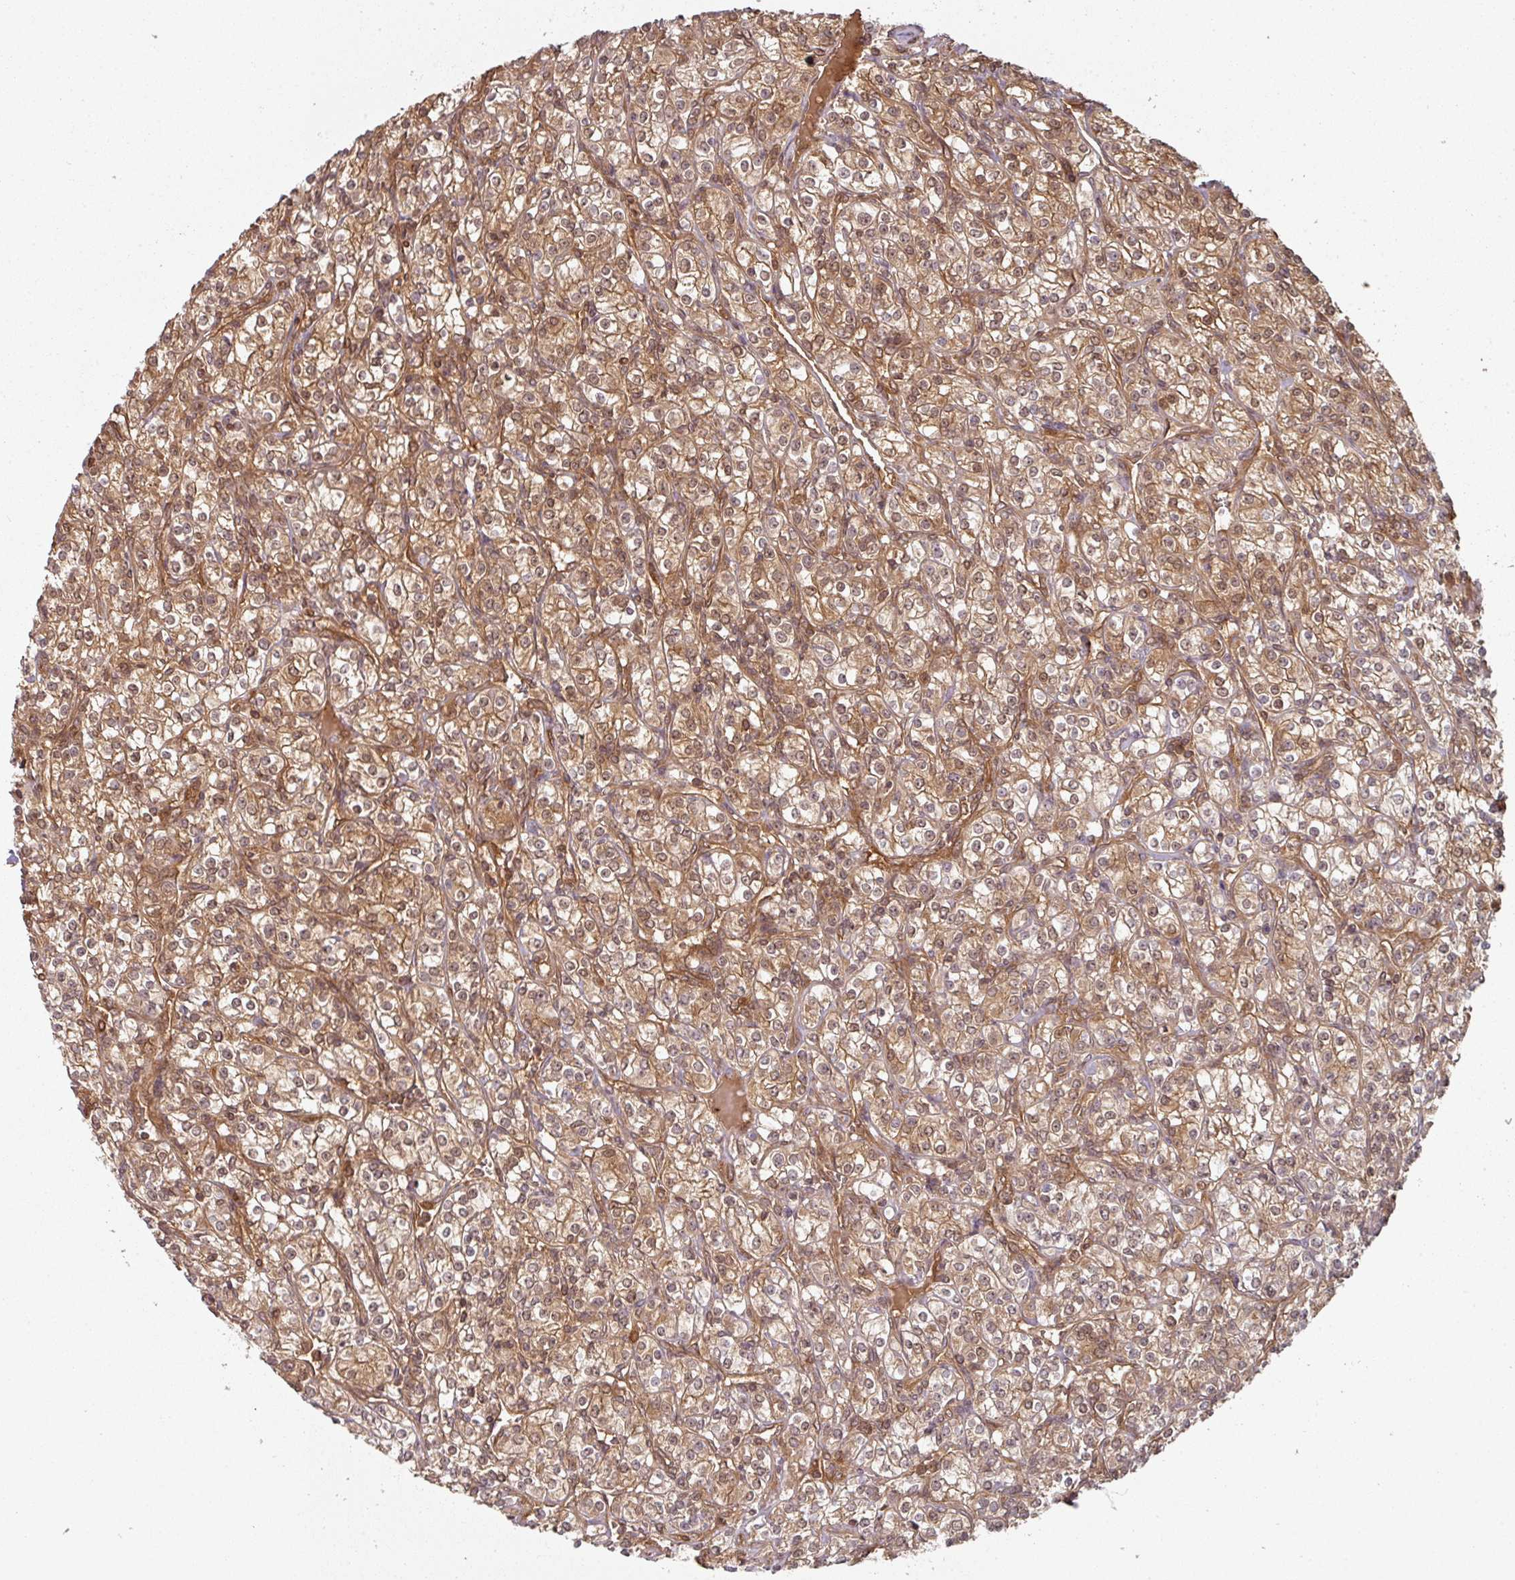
{"staining": {"intensity": "moderate", "quantity": ">75%", "location": "cytoplasmic/membranous"}, "tissue": "renal cancer", "cell_type": "Tumor cells", "image_type": "cancer", "snomed": [{"axis": "morphology", "description": "Adenocarcinoma, NOS"}, {"axis": "topography", "description": "Kidney"}], "caption": "Immunohistochemical staining of human renal adenocarcinoma demonstrates medium levels of moderate cytoplasmic/membranous protein expression in about >75% of tumor cells.", "gene": "EIF4EBP2", "patient": {"sex": "male", "age": 77}}